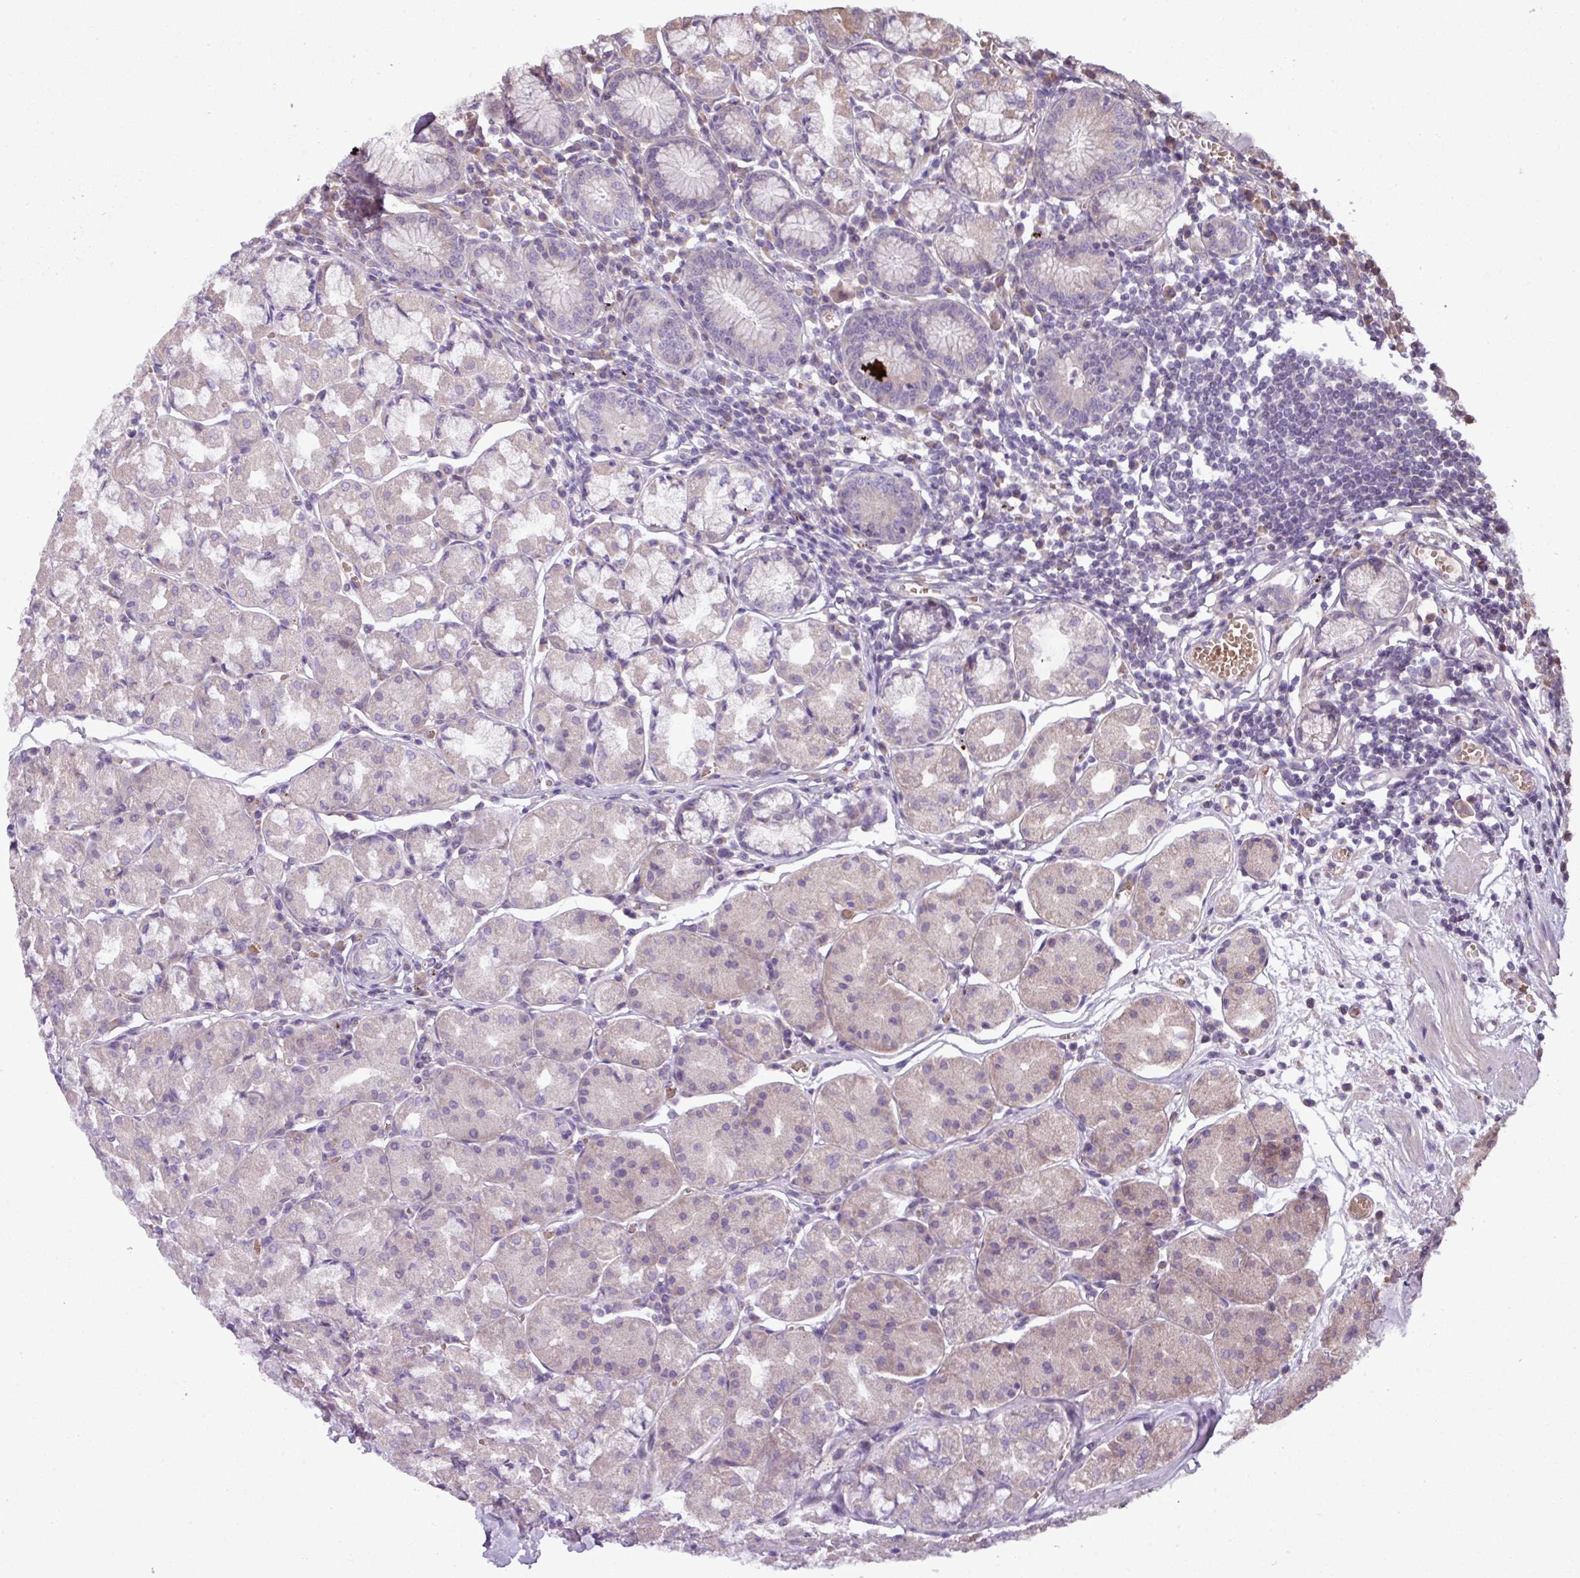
{"staining": {"intensity": "weak", "quantity": "25%-75%", "location": "cytoplasmic/membranous"}, "tissue": "stomach", "cell_type": "Glandular cells", "image_type": "normal", "snomed": [{"axis": "morphology", "description": "Normal tissue, NOS"}, {"axis": "topography", "description": "Stomach"}], "caption": "High-magnification brightfield microscopy of unremarkable stomach stained with DAB (3,3'-diaminobenzidine) (brown) and counterstained with hematoxylin (blue). glandular cells exhibit weak cytoplasmic/membranous staining is seen in approximately25%-75% of cells. The protein is stained brown, and the nuclei are stained in blue (DAB (3,3'-diaminobenzidine) IHC with brightfield microscopy, high magnification).", "gene": "IL17A", "patient": {"sex": "male", "age": 55}}